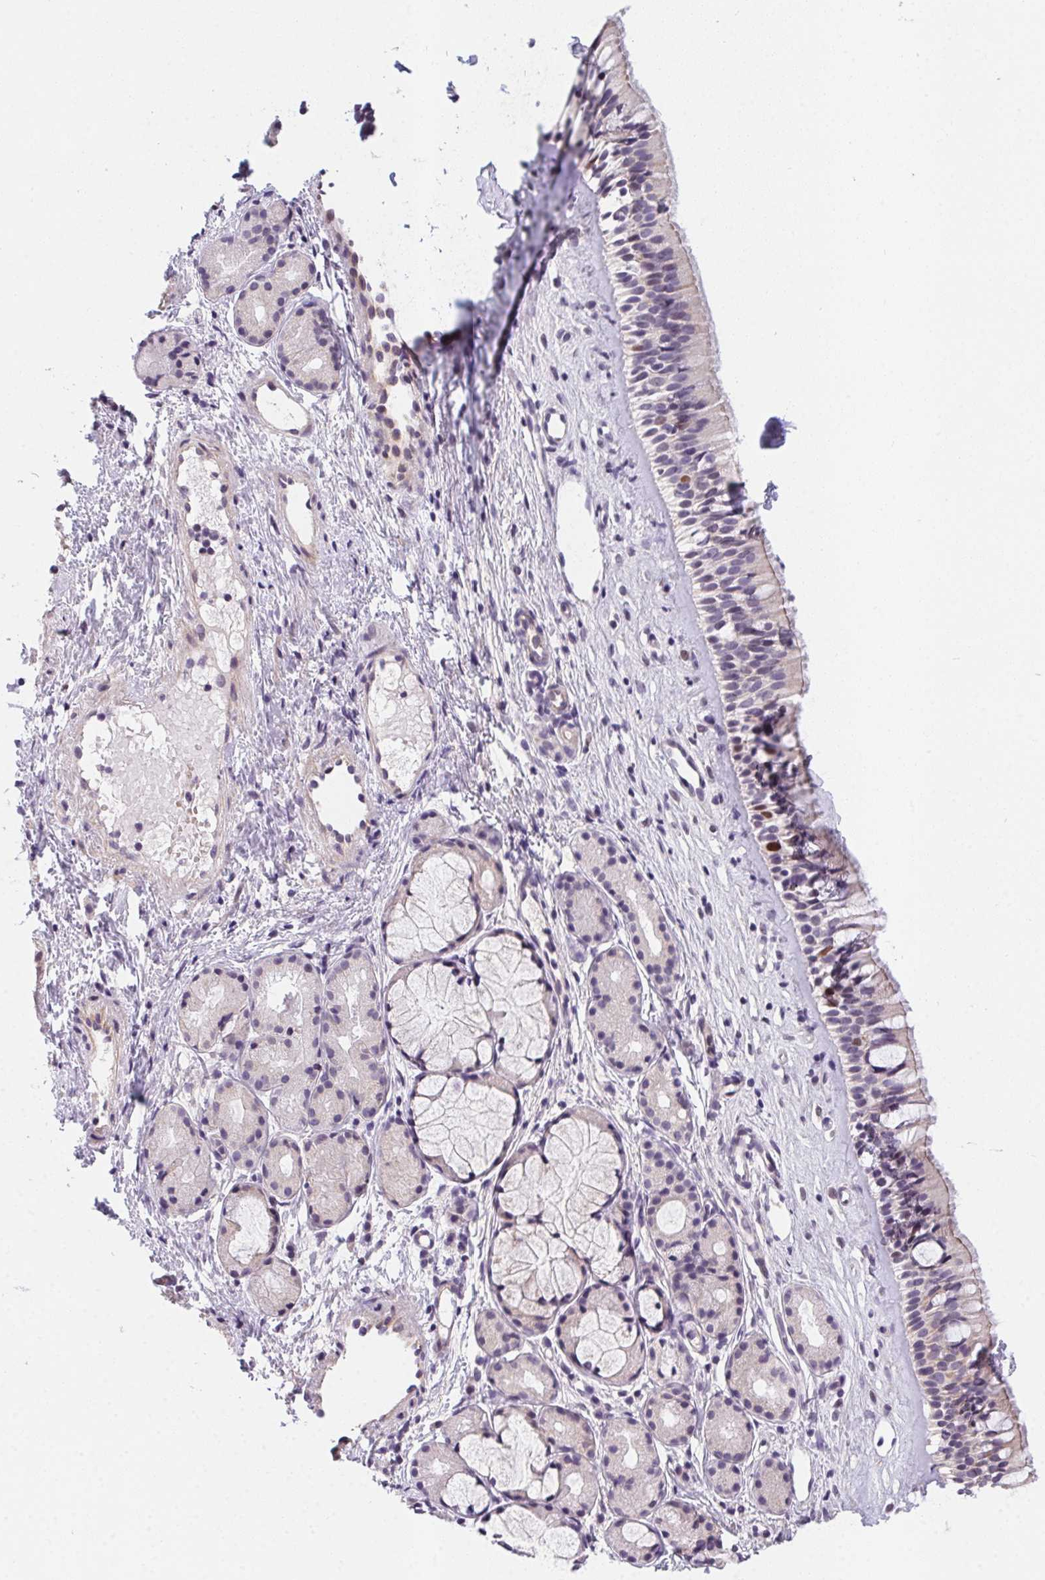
{"staining": {"intensity": "moderate", "quantity": "<25%", "location": "nuclear"}, "tissue": "nasopharynx", "cell_type": "Respiratory epithelial cells", "image_type": "normal", "snomed": [{"axis": "morphology", "description": "Normal tissue, NOS"}, {"axis": "topography", "description": "Nasopharynx"}], "caption": "Brown immunohistochemical staining in unremarkable human nasopharynx exhibits moderate nuclear expression in about <25% of respiratory epithelial cells.", "gene": "HELLS", "patient": {"sex": "female", "age": 52}}